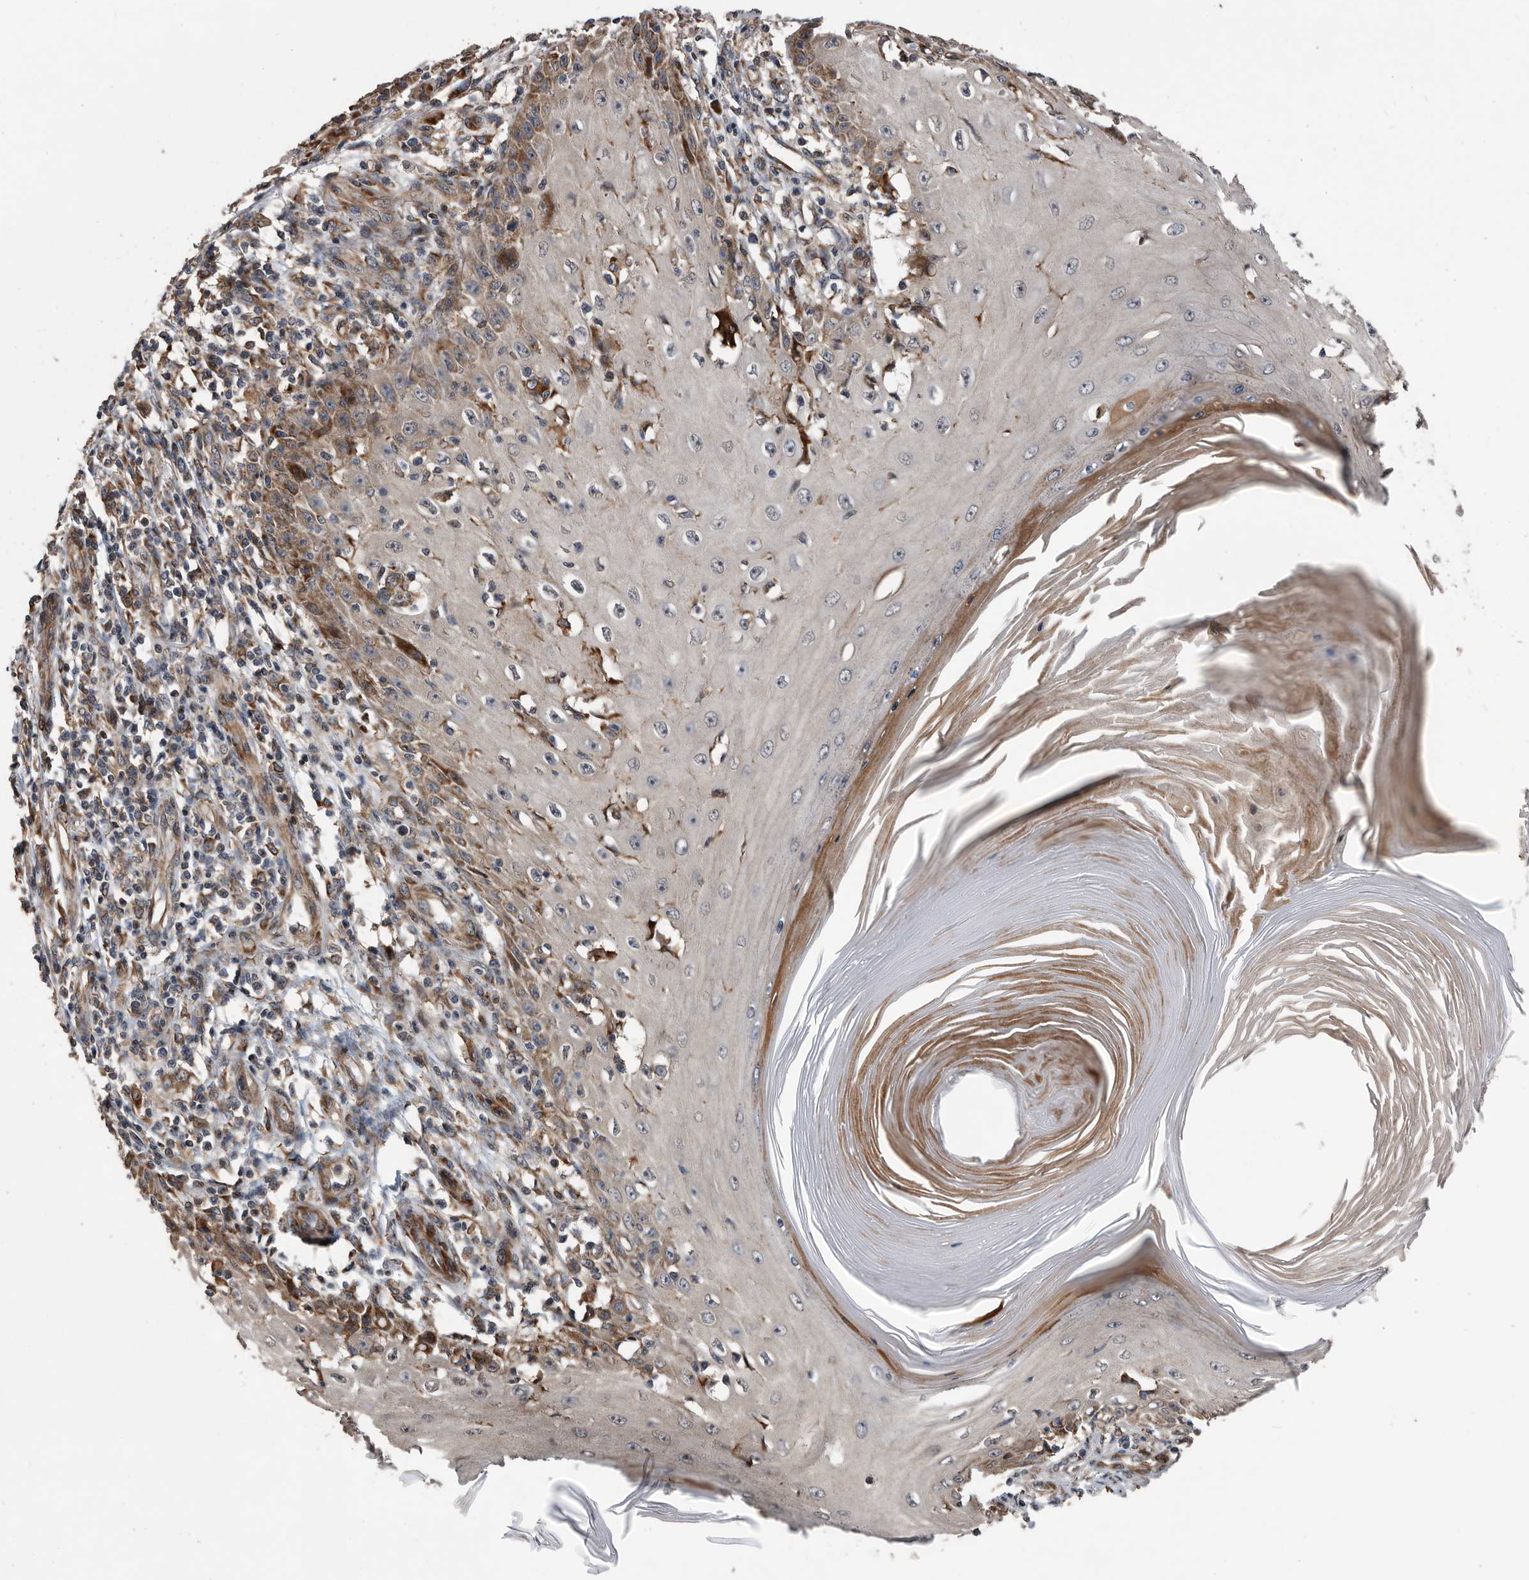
{"staining": {"intensity": "moderate", "quantity": "<25%", "location": "cytoplasmic/membranous"}, "tissue": "skin cancer", "cell_type": "Tumor cells", "image_type": "cancer", "snomed": [{"axis": "morphology", "description": "Squamous cell carcinoma, NOS"}, {"axis": "topography", "description": "Skin"}], "caption": "Skin squamous cell carcinoma stained for a protein (brown) demonstrates moderate cytoplasmic/membranous positive positivity in approximately <25% of tumor cells.", "gene": "SERINC2", "patient": {"sex": "female", "age": 73}}